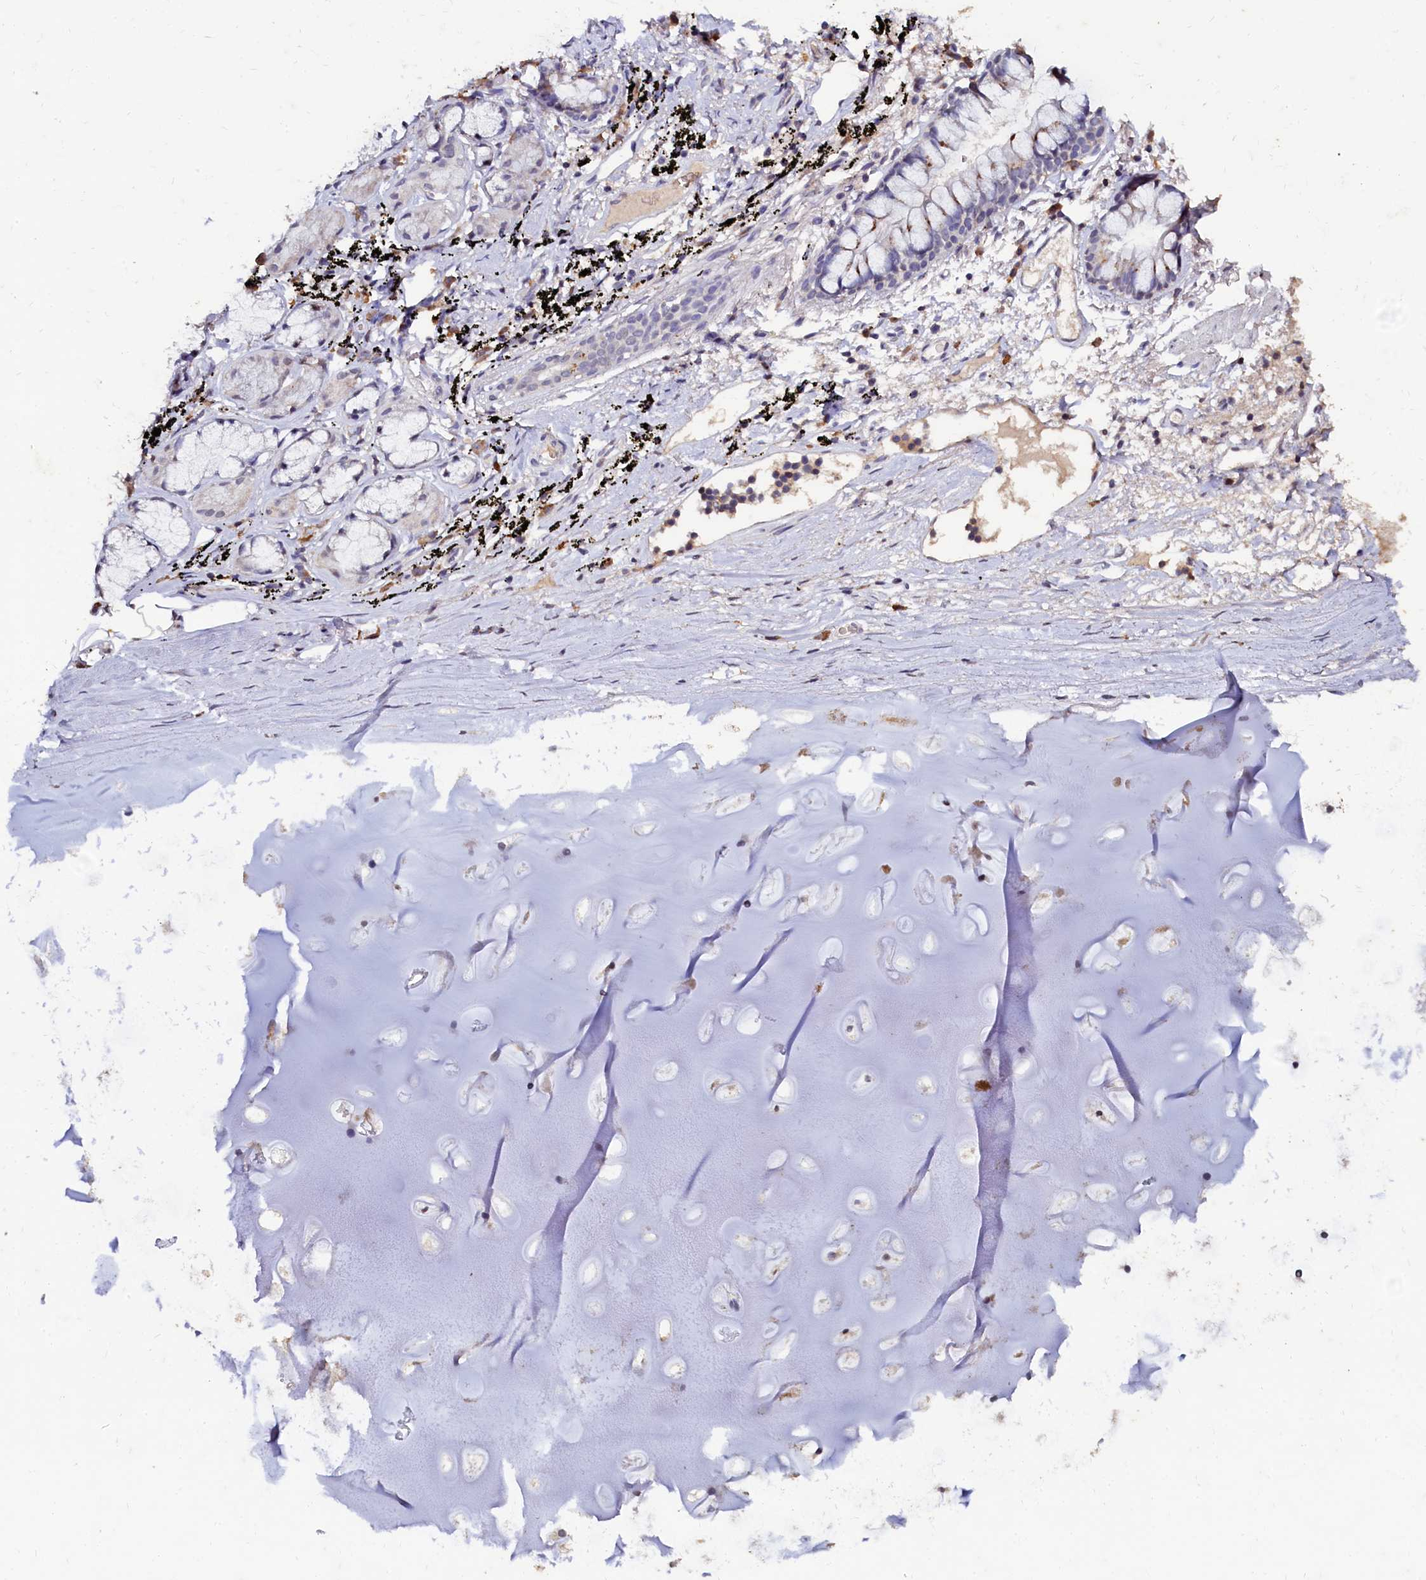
{"staining": {"intensity": "negative", "quantity": "none", "location": "none"}, "tissue": "adipose tissue", "cell_type": "Adipocytes", "image_type": "normal", "snomed": [{"axis": "morphology", "description": "Normal tissue, NOS"}, {"axis": "topography", "description": "Lymph node"}, {"axis": "topography", "description": "Bronchus"}], "caption": "High magnification brightfield microscopy of benign adipose tissue stained with DAB (brown) and counterstained with hematoxylin (blue): adipocytes show no significant staining. (DAB (3,3'-diaminobenzidine) IHC visualized using brightfield microscopy, high magnification).", "gene": "CSTPP1", "patient": {"sex": "male", "age": 63}}